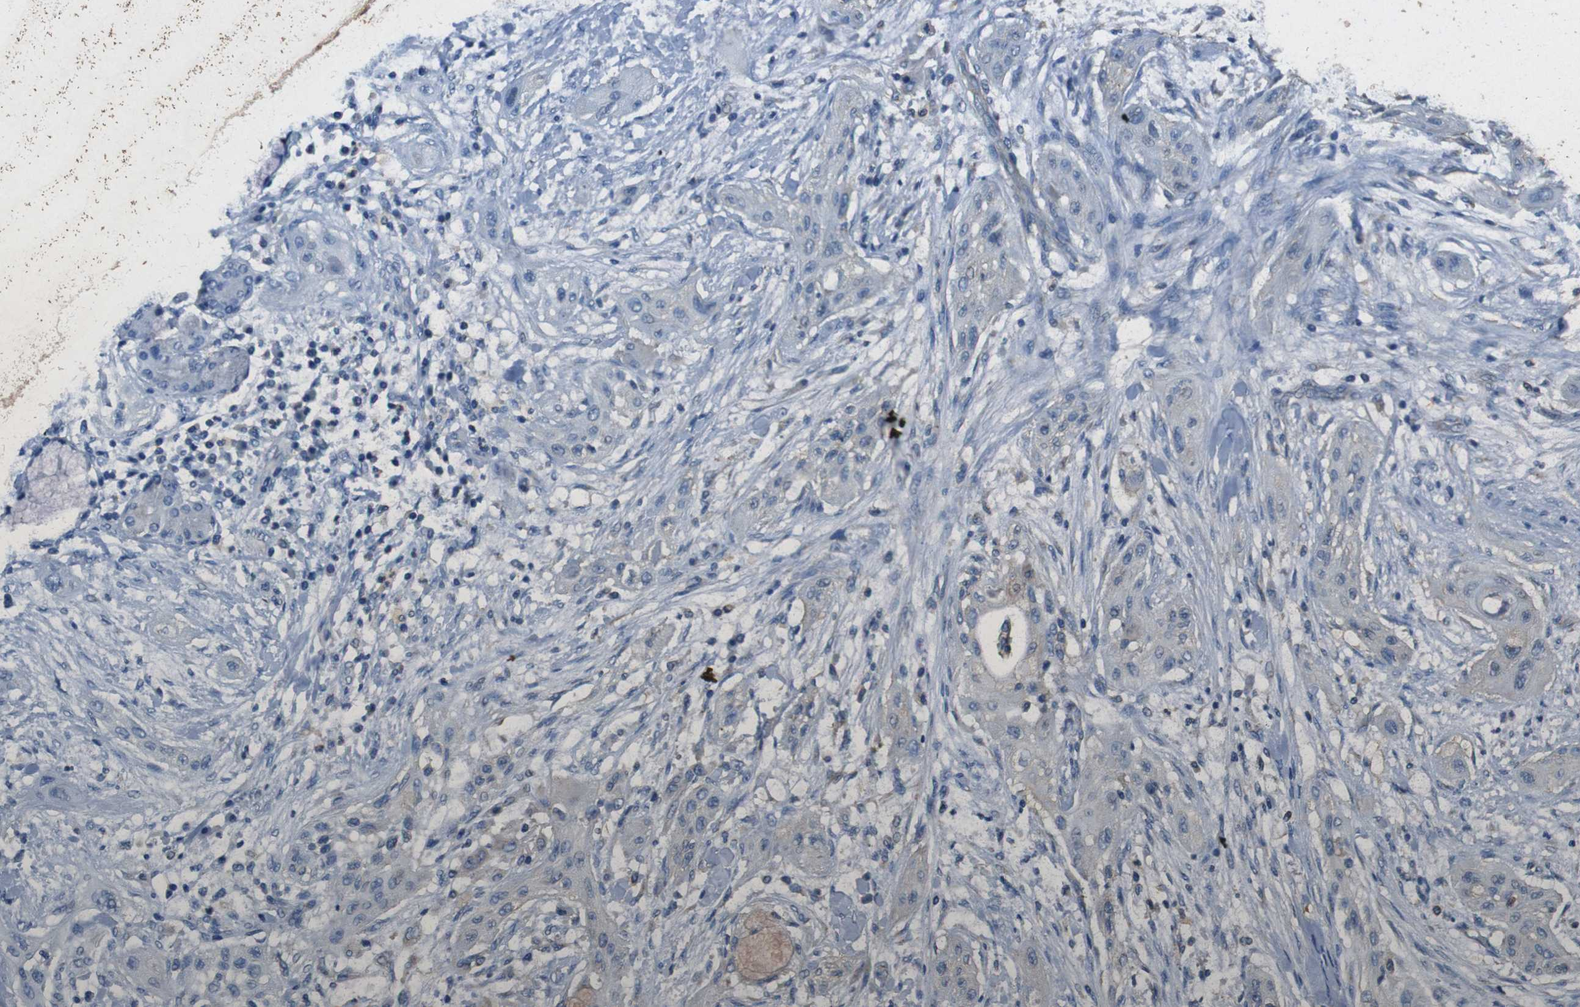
{"staining": {"intensity": "weak", "quantity": "<25%", "location": "cytoplasmic/membranous"}, "tissue": "lung cancer", "cell_type": "Tumor cells", "image_type": "cancer", "snomed": [{"axis": "morphology", "description": "Squamous cell carcinoma, NOS"}, {"axis": "topography", "description": "Lung"}], "caption": "Micrograph shows no protein positivity in tumor cells of squamous cell carcinoma (lung) tissue.", "gene": "DCTN1", "patient": {"sex": "female", "age": 47}}